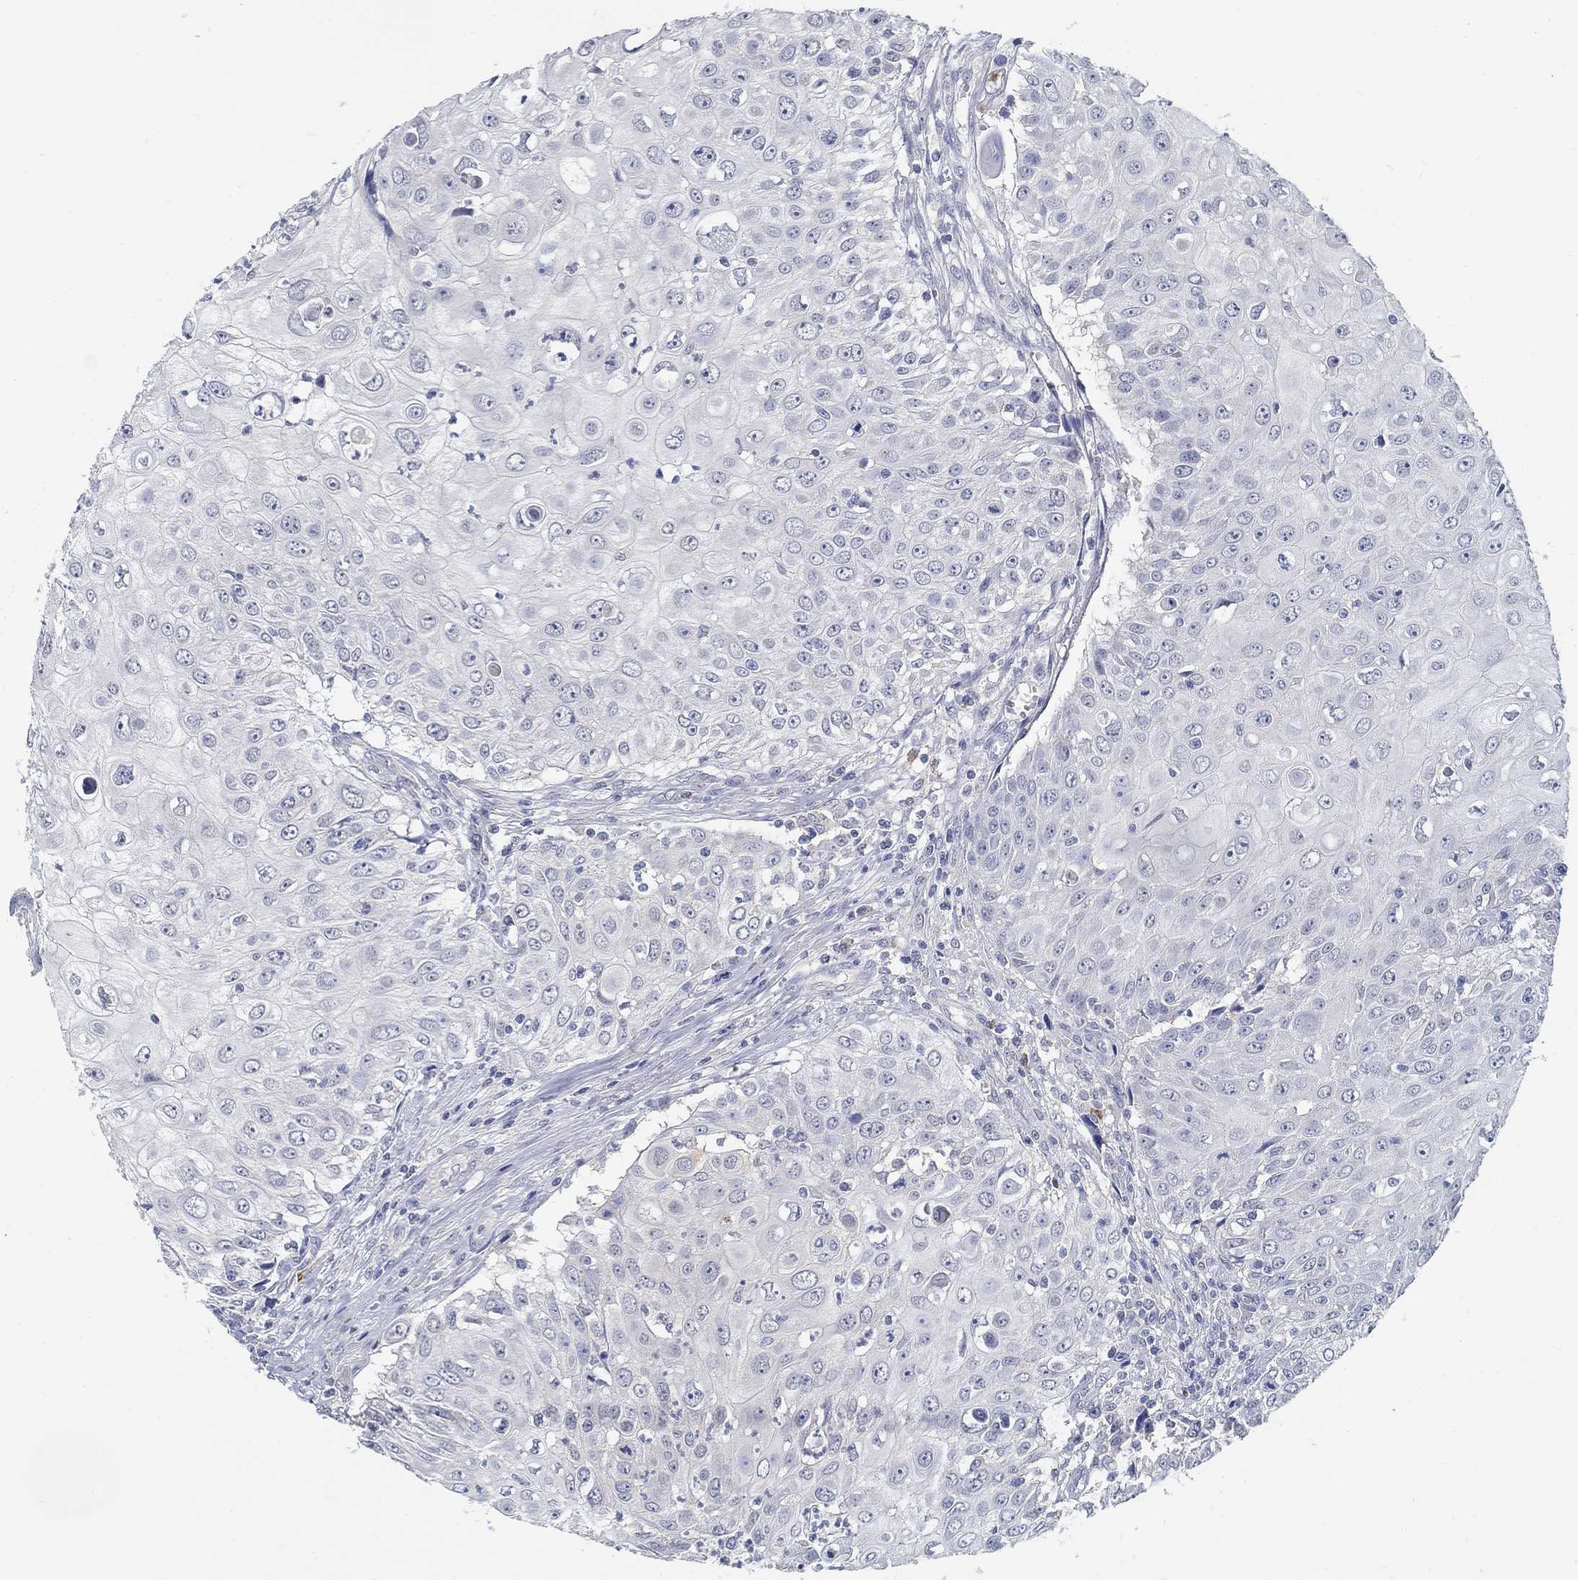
{"staining": {"intensity": "negative", "quantity": "none", "location": "none"}, "tissue": "urothelial cancer", "cell_type": "Tumor cells", "image_type": "cancer", "snomed": [{"axis": "morphology", "description": "Urothelial carcinoma, High grade"}, {"axis": "topography", "description": "Urinary bladder"}], "caption": "Protein analysis of urothelial cancer demonstrates no significant staining in tumor cells.", "gene": "PCDH11X", "patient": {"sex": "female", "age": 79}}